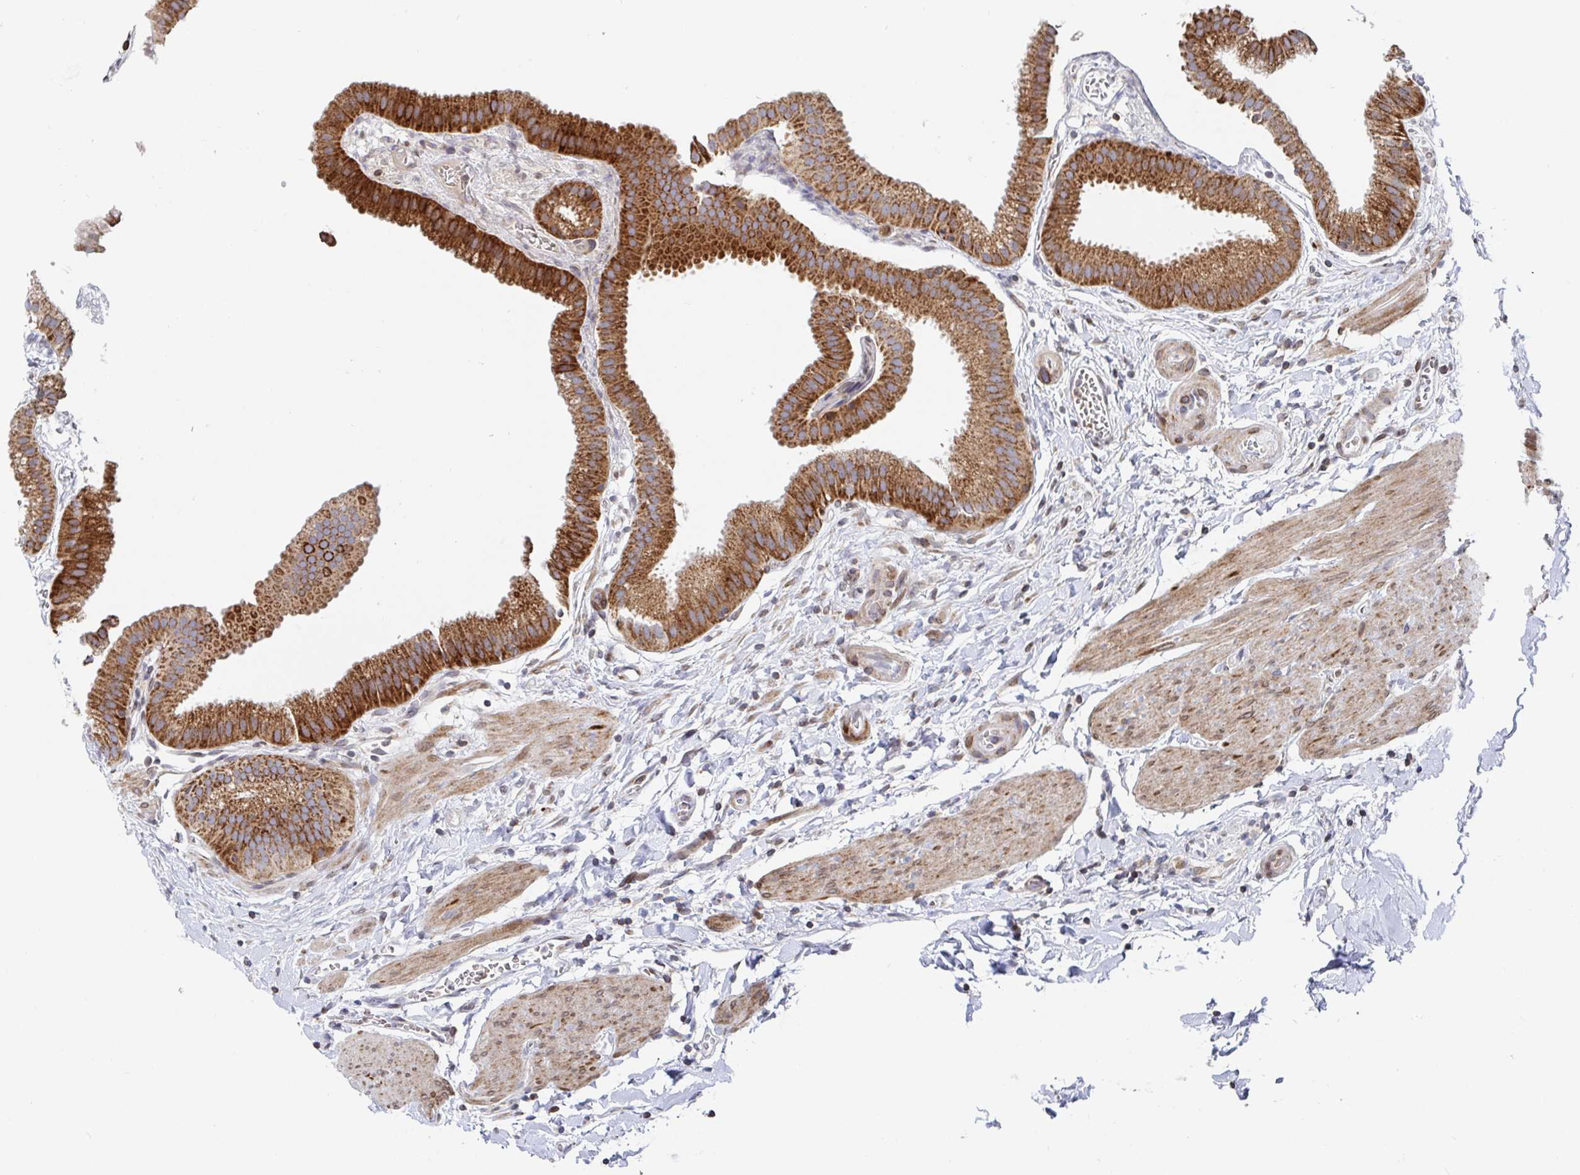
{"staining": {"intensity": "strong", "quantity": ">75%", "location": "cytoplasmic/membranous"}, "tissue": "gallbladder", "cell_type": "Glandular cells", "image_type": "normal", "snomed": [{"axis": "morphology", "description": "Normal tissue, NOS"}, {"axis": "topography", "description": "Gallbladder"}], "caption": "Protein staining exhibits strong cytoplasmic/membranous staining in about >75% of glandular cells in benign gallbladder.", "gene": "STARD8", "patient": {"sex": "female", "age": 63}}